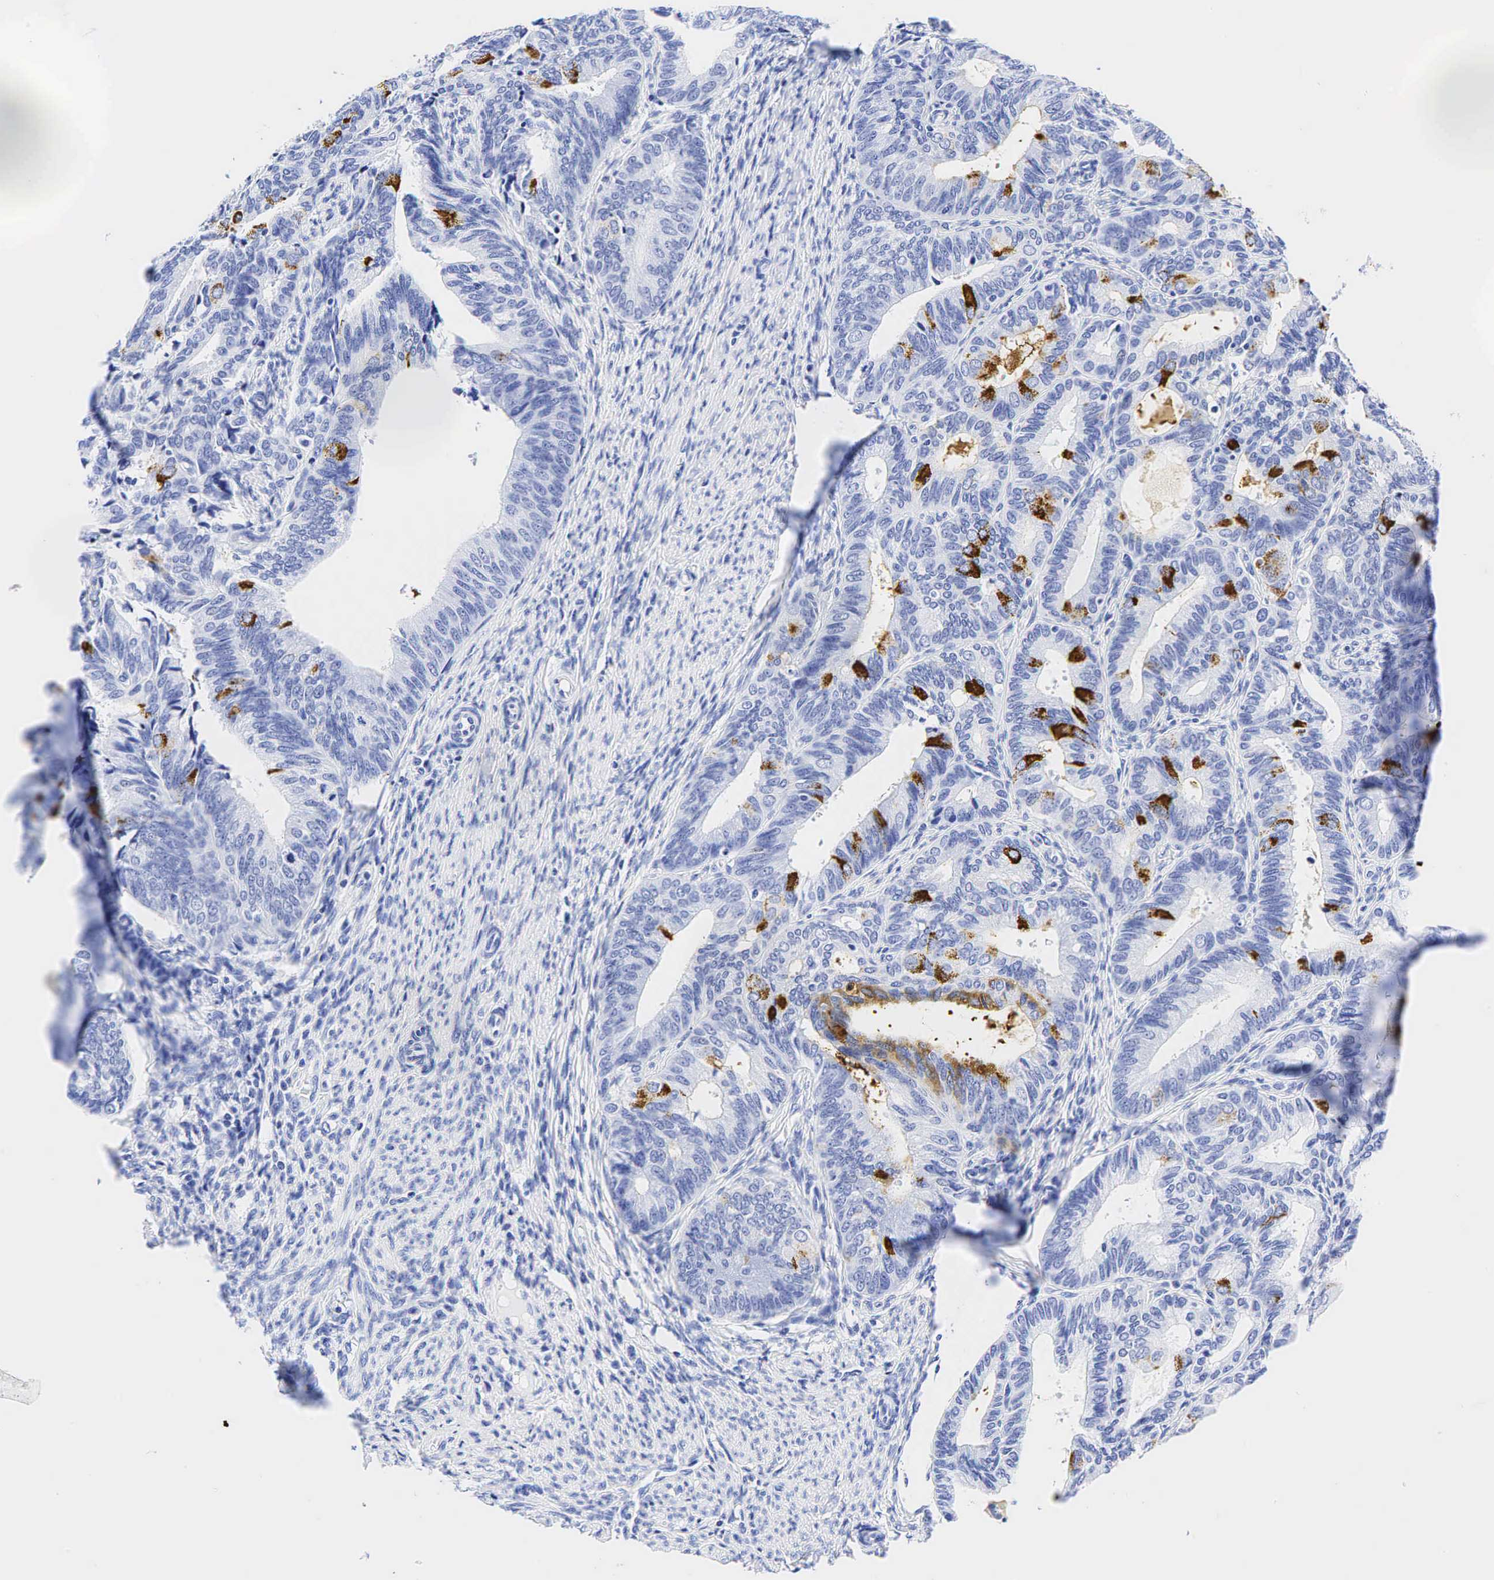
{"staining": {"intensity": "strong", "quantity": "<25%", "location": "cytoplasmic/membranous"}, "tissue": "endometrial cancer", "cell_type": "Tumor cells", "image_type": "cancer", "snomed": [{"axis": "morphology", "description": "Adenocarcinoma, NOS"}, {"axis": "topography", "description": "Endometrium"}], "caption": "Immunohistochemical staining of human endometrial cancer reveals medium levels of strong cytoplasmic/membranous staining in about <25% of tumor cells.", "gene": "CHGA", "patient": {"sex": "female", "age": 63}}